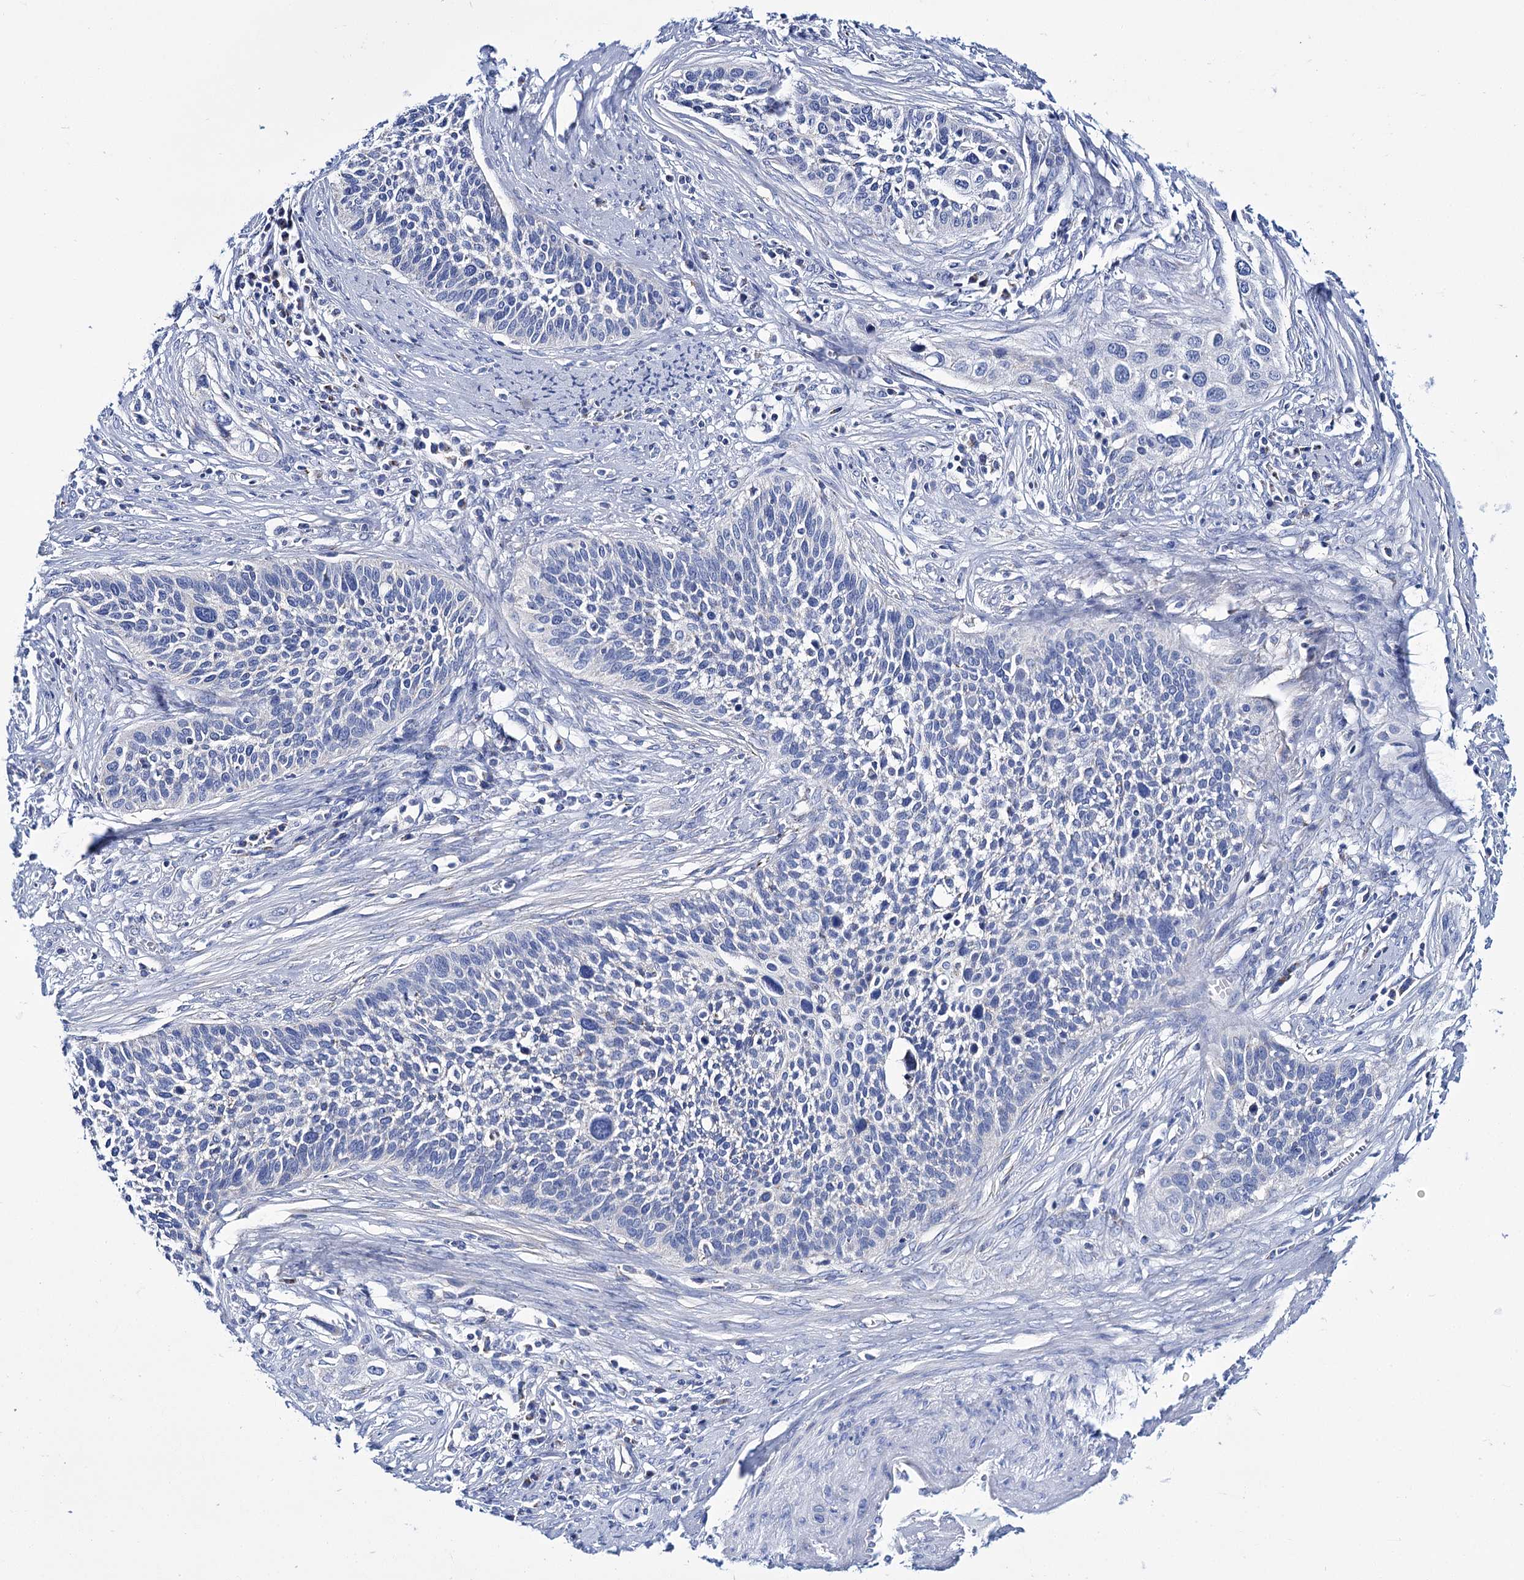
{"staining": {"intensity": "negative", "quantity": "none", "location": "none"}, "tissue": "cervical cancer", "cell_type": "Tumor cells", "image_type": "cancer", "snomed": [{"axis": "morphology", "description": "Squamous cell carcinoma, NOS"}, {"axis": "topography", "description": "Cervix"}], "caption": "The micrograph exhibits no significant expression in tumor cells of cervical squamous cell carcinoma. Brightfield microscopy of immunohistochemistry stained with DAB (3,3'-diaminobenzidine) (brown) and hematoxylin (blue), captured at high magnification.", "gene": "UBASH3B", "patient": {"sex": "female", "age": 34}}